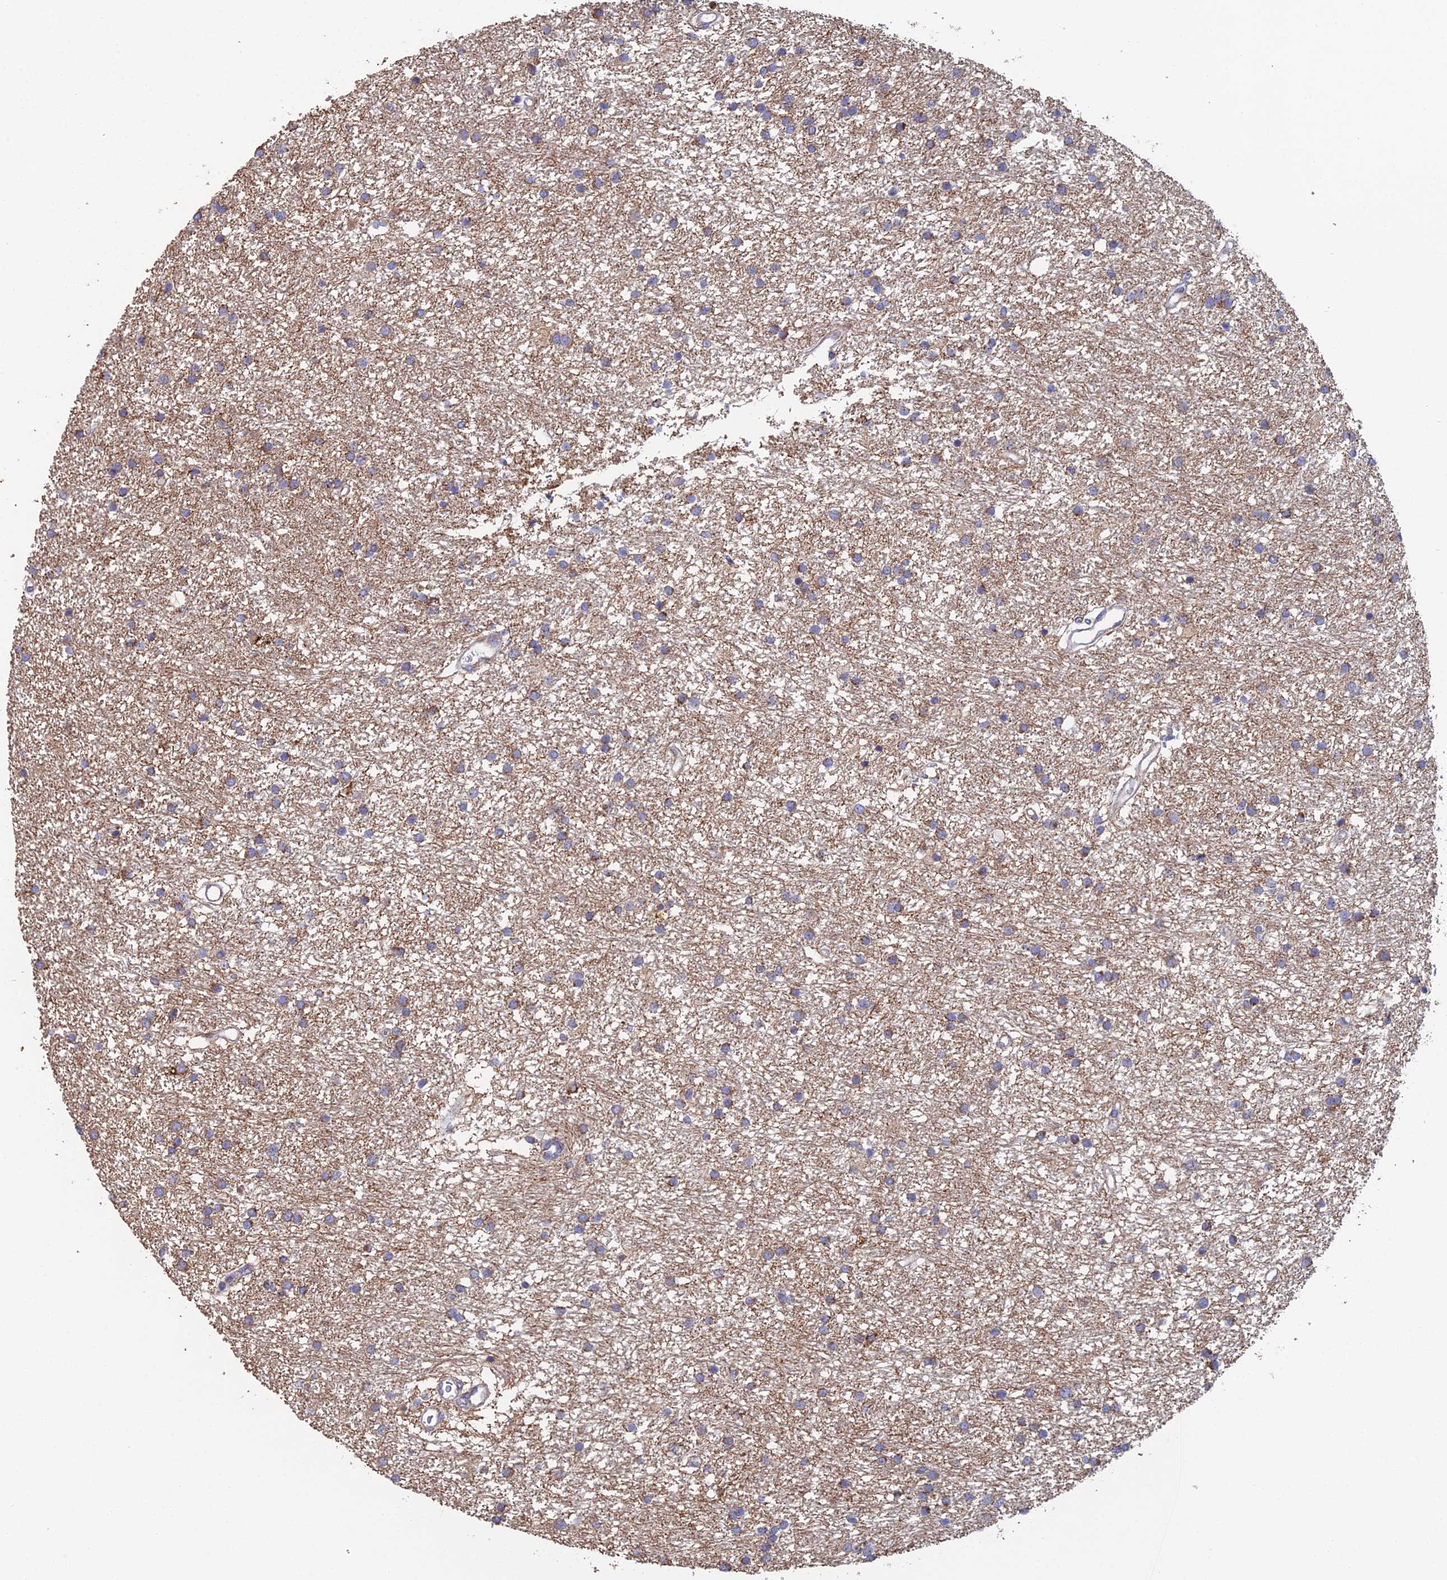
{"staining": {"intensity": "weak", "quantity": "25%-75%", "location": "cytoplasmic/membranous"}, "tissue": "glioma", "cell_type": "Tumor cells", "image_type": "cancer", "snomed": [{"axis": "morphology", "description": "Glioma, malignant, High grade"}, {"axis": "topography", "description": "Brain"}], "caption": "DAB immunohistochemical staining of malignant glioma (high-grade) displays weak cytoplasmic/membranous protein expression in approximately 25%-75% of tumor cells. (Brightfield microscopy of DAB IHC at high magnification).", "gene": "ECSIT", "patient": {"sex": "male", "age": 77}}